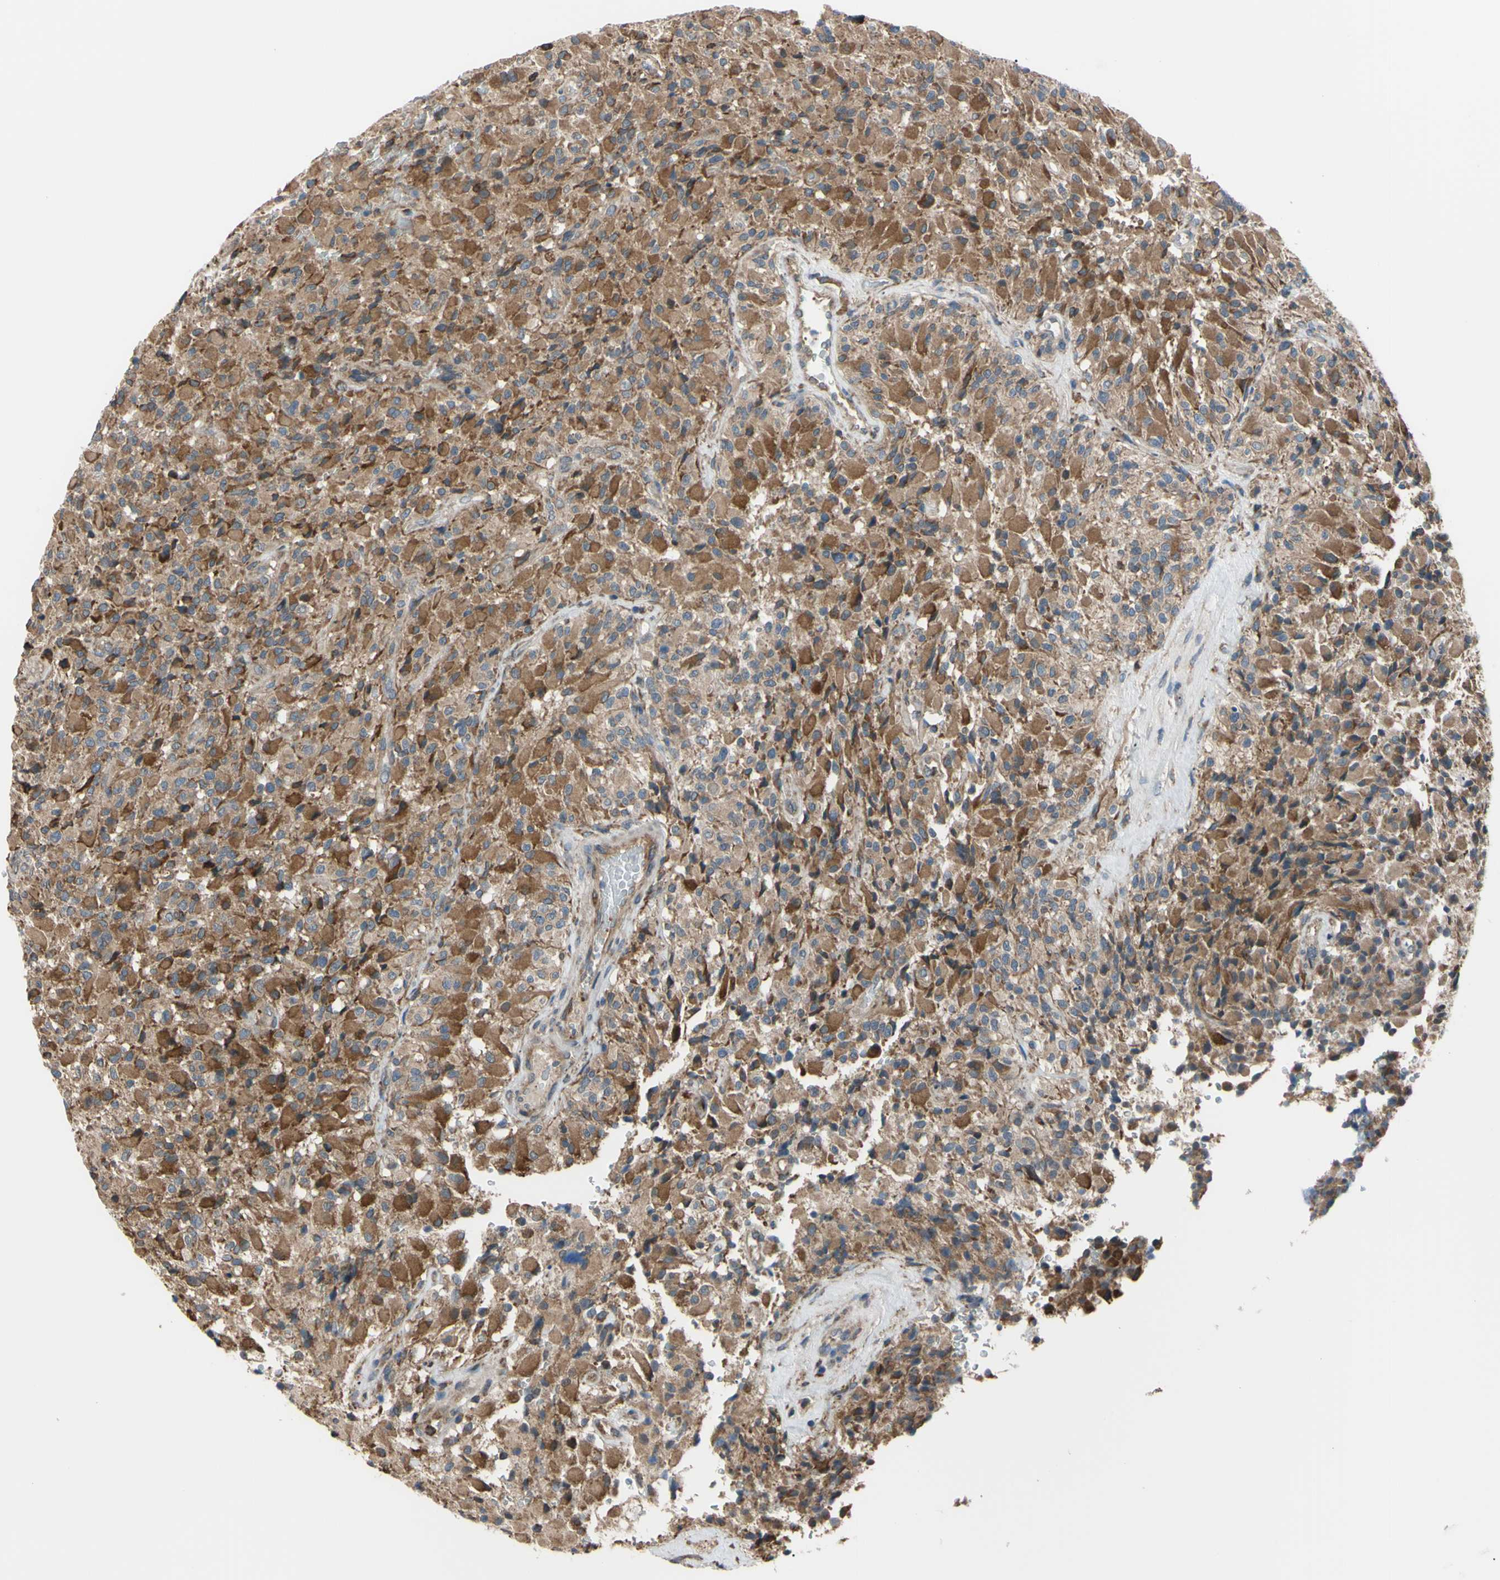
{"staining": {"intensity": "strong", "quantity": ">75%", "location": "cytoplasmic/membranous"}, "tissue": "glioma", "cell_type": "Tumor cells", "image_type": "cancer", "snomed": [{"axis": "morphology", "description": "Glioma, malignant, High grade"}, {"axis": "topography", "description": "Brain"}], "caption": "DAB immunohistochemical staining of high-grade glioma (malignant) shows strong cytoplasmic/membranous protein expression in about >75% of tumor cells.", "gene": "BMF", "patient": {"sex": "male", "age": 71}}